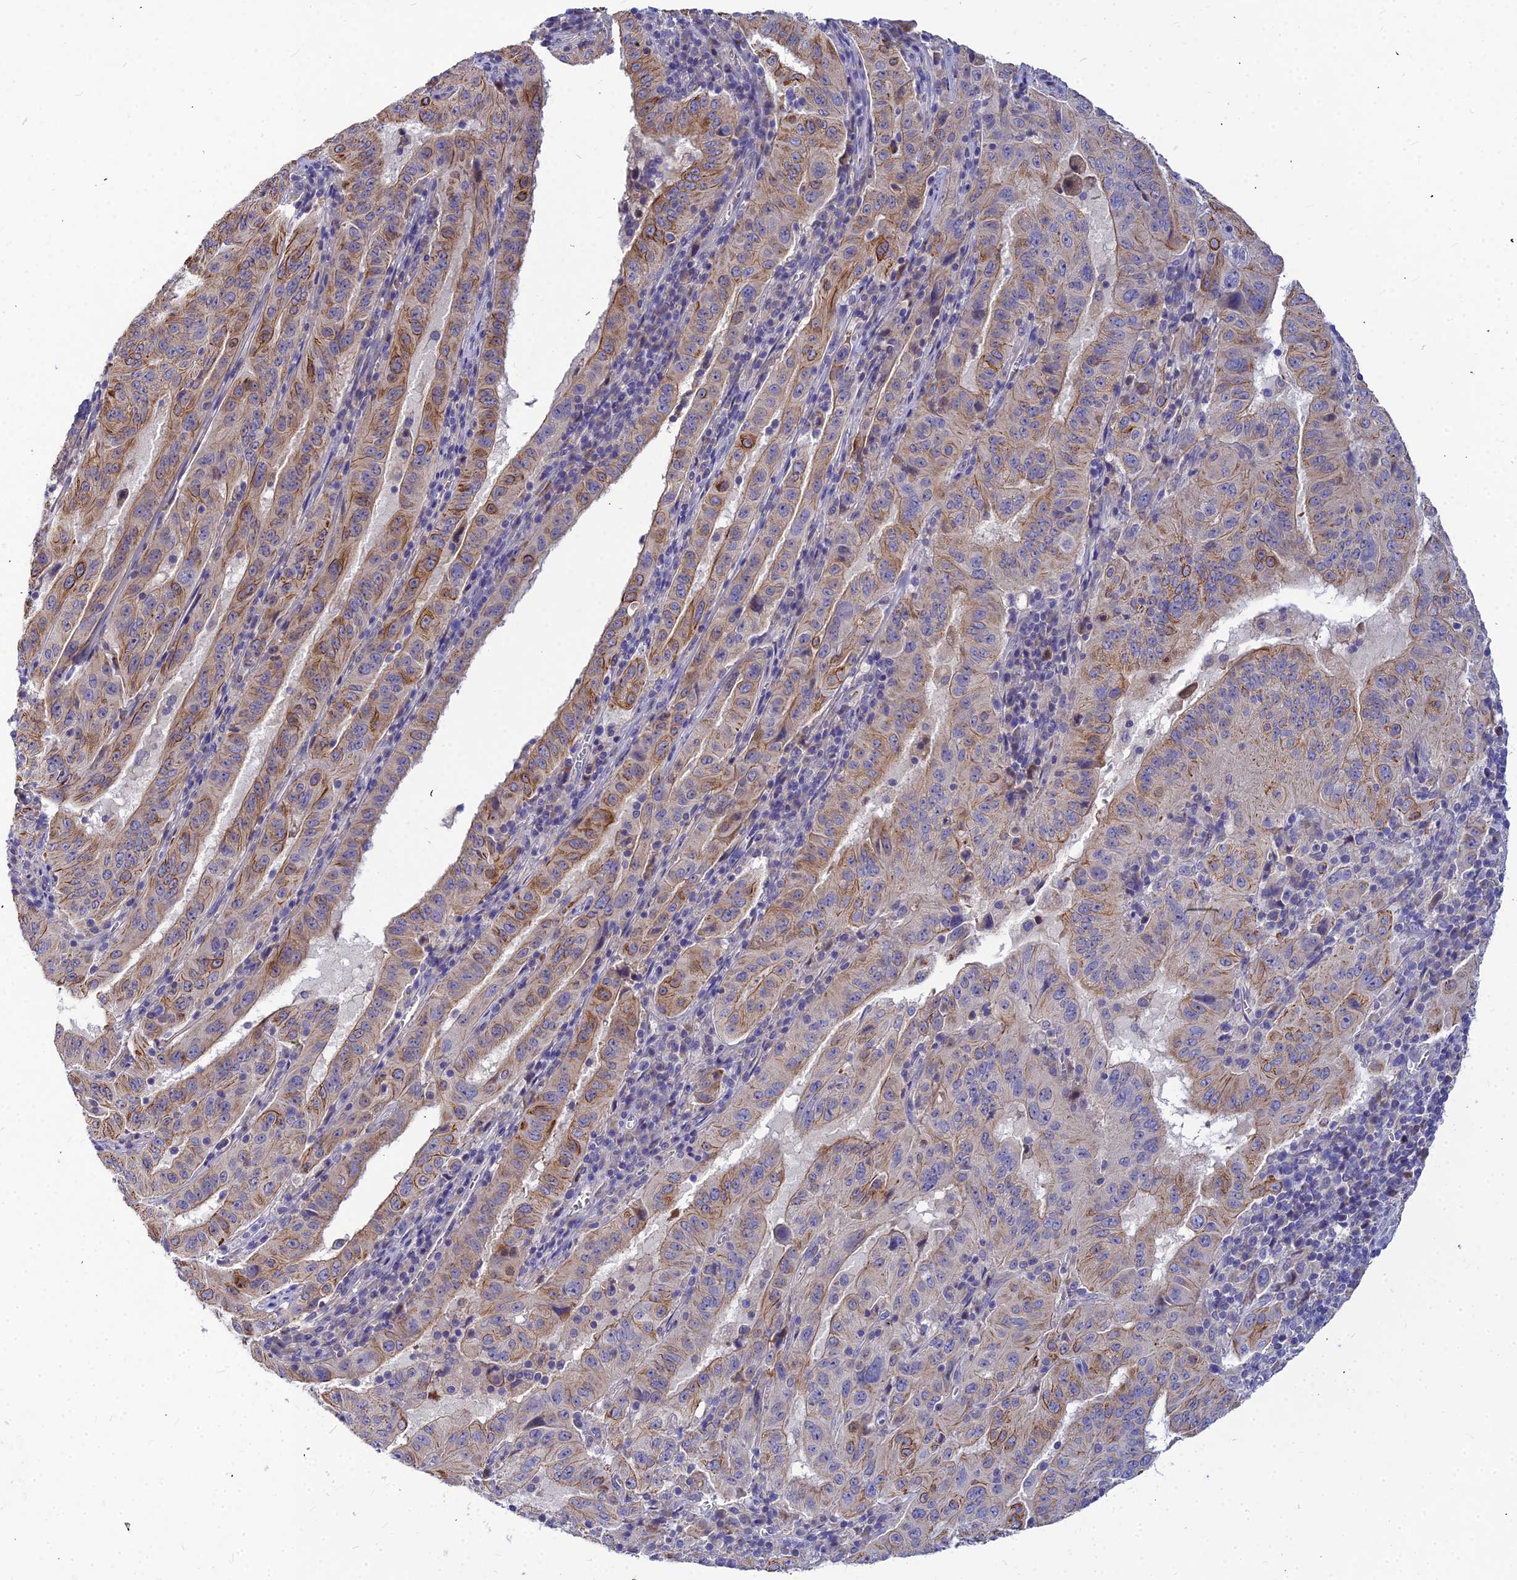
{"staining": {"intensity": "moderate", "quantity": "25%-75%", "location": "cytoplasmic/membranous"}, "tissue": "pancreatic cancer", "cell_type": "Tumor cells", "image_type": "cancer", "snomed": [{"axis": "morphology", "description": "Adenocarcinoma, NOS"}, {"axis": "topography", "description": "Pancreas"}], "caption": "A histopathology image showing moderate cytoplasmic/membranous staining in approximately 25%-75% of tumor cells in pancreatic adenocarcinoma, as visualized by brown immunohistochemical staining.", "gene": "DMRTA1", "patient": {"sex": "male", "age": 63}}